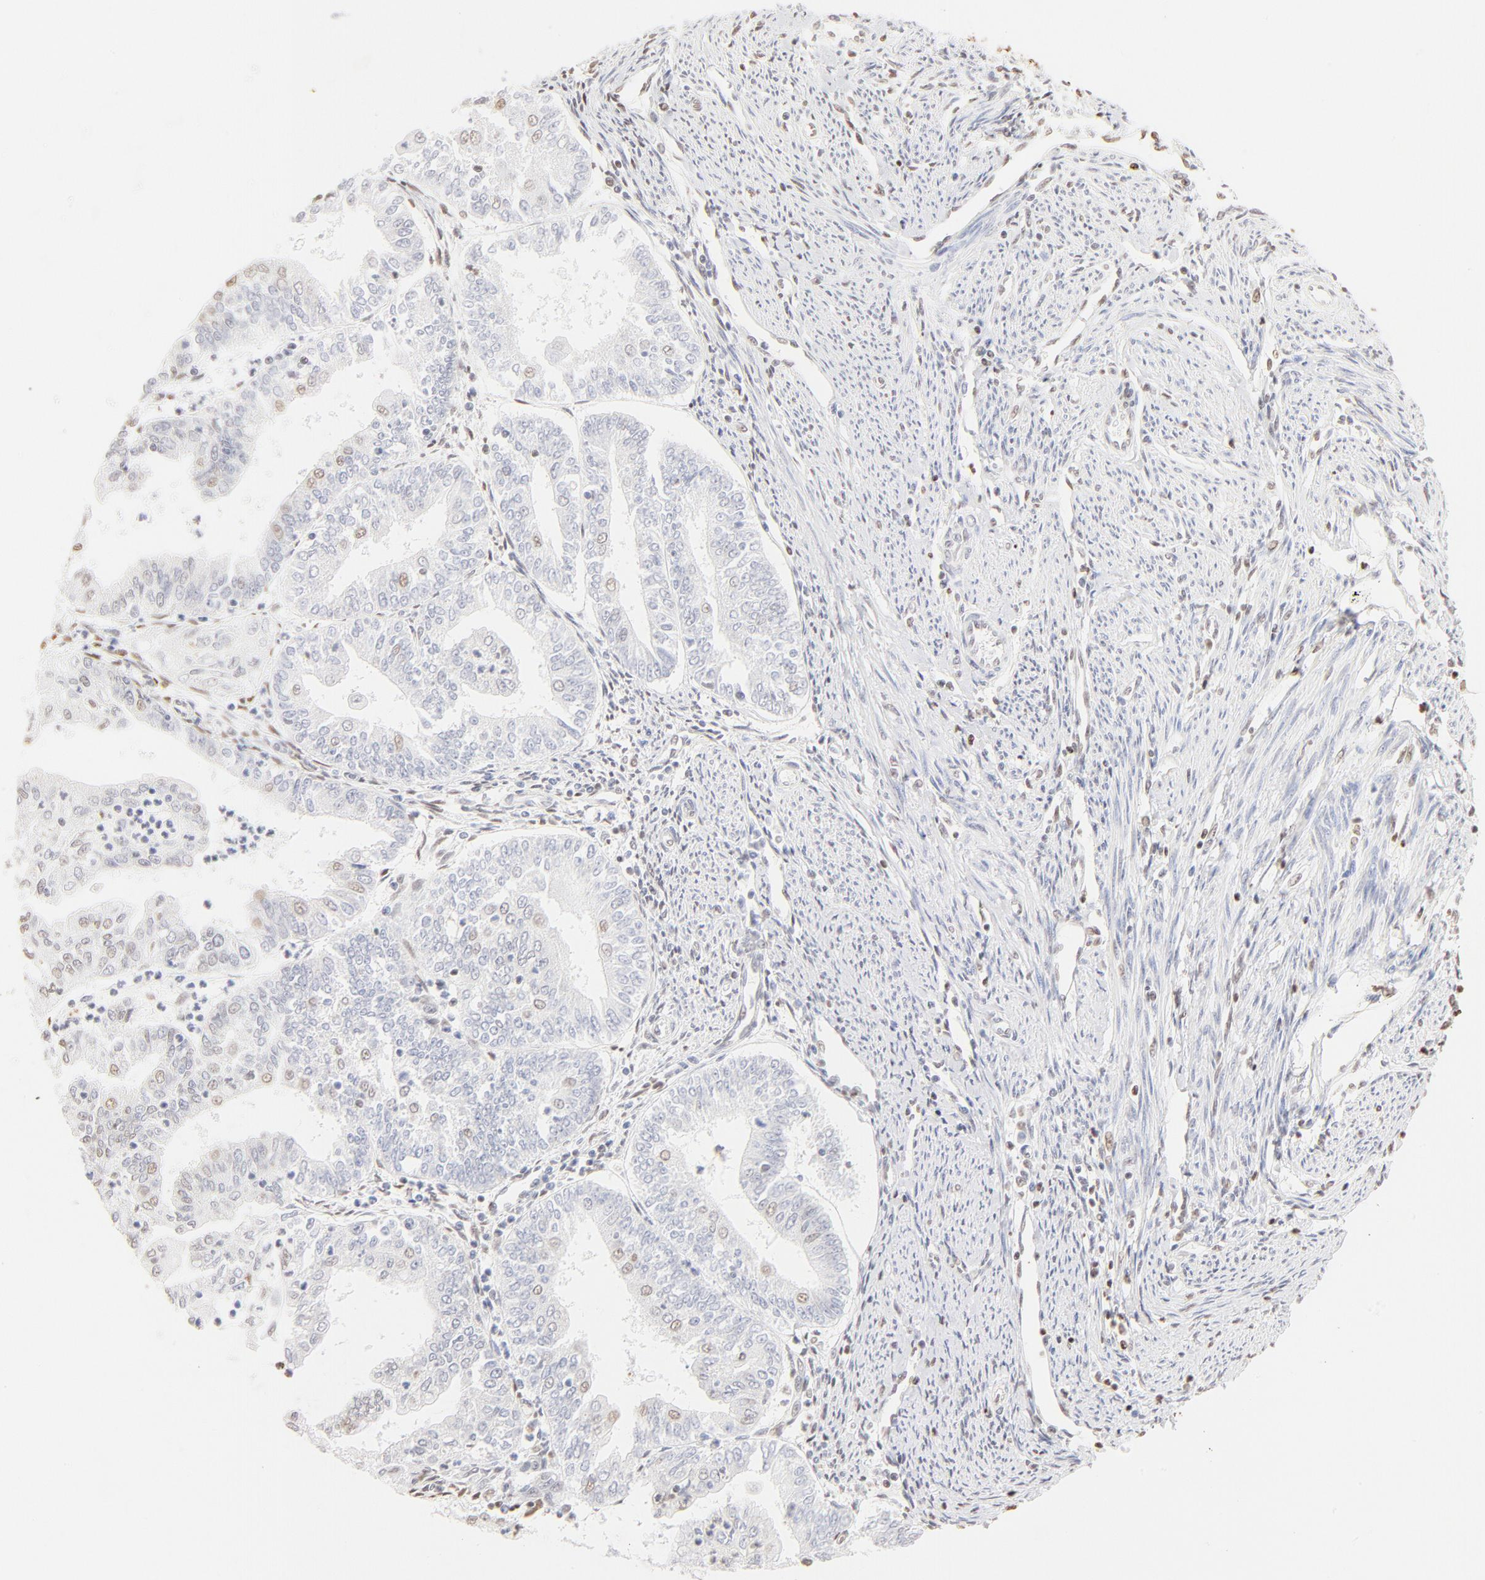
{"staining": {"intensity": "weak", "quantity": "<25%", "location": "nuclear"}, "tissue": "endometrial cancer", "cell_type": "Tumor cells", "image_type": "cancer", "snomed": [{"axis": "morphology", "description": "Adenocarcinoma, NOS"}, {"axis": "topography", "description": "Endometrium"}], "caption": "Protein analysis of adenocarcinoma (endometrial) reveals no significant positivity in tumor cells.", "gene": "ZNF540", "patient": {"sex": "female", "age": 75}}